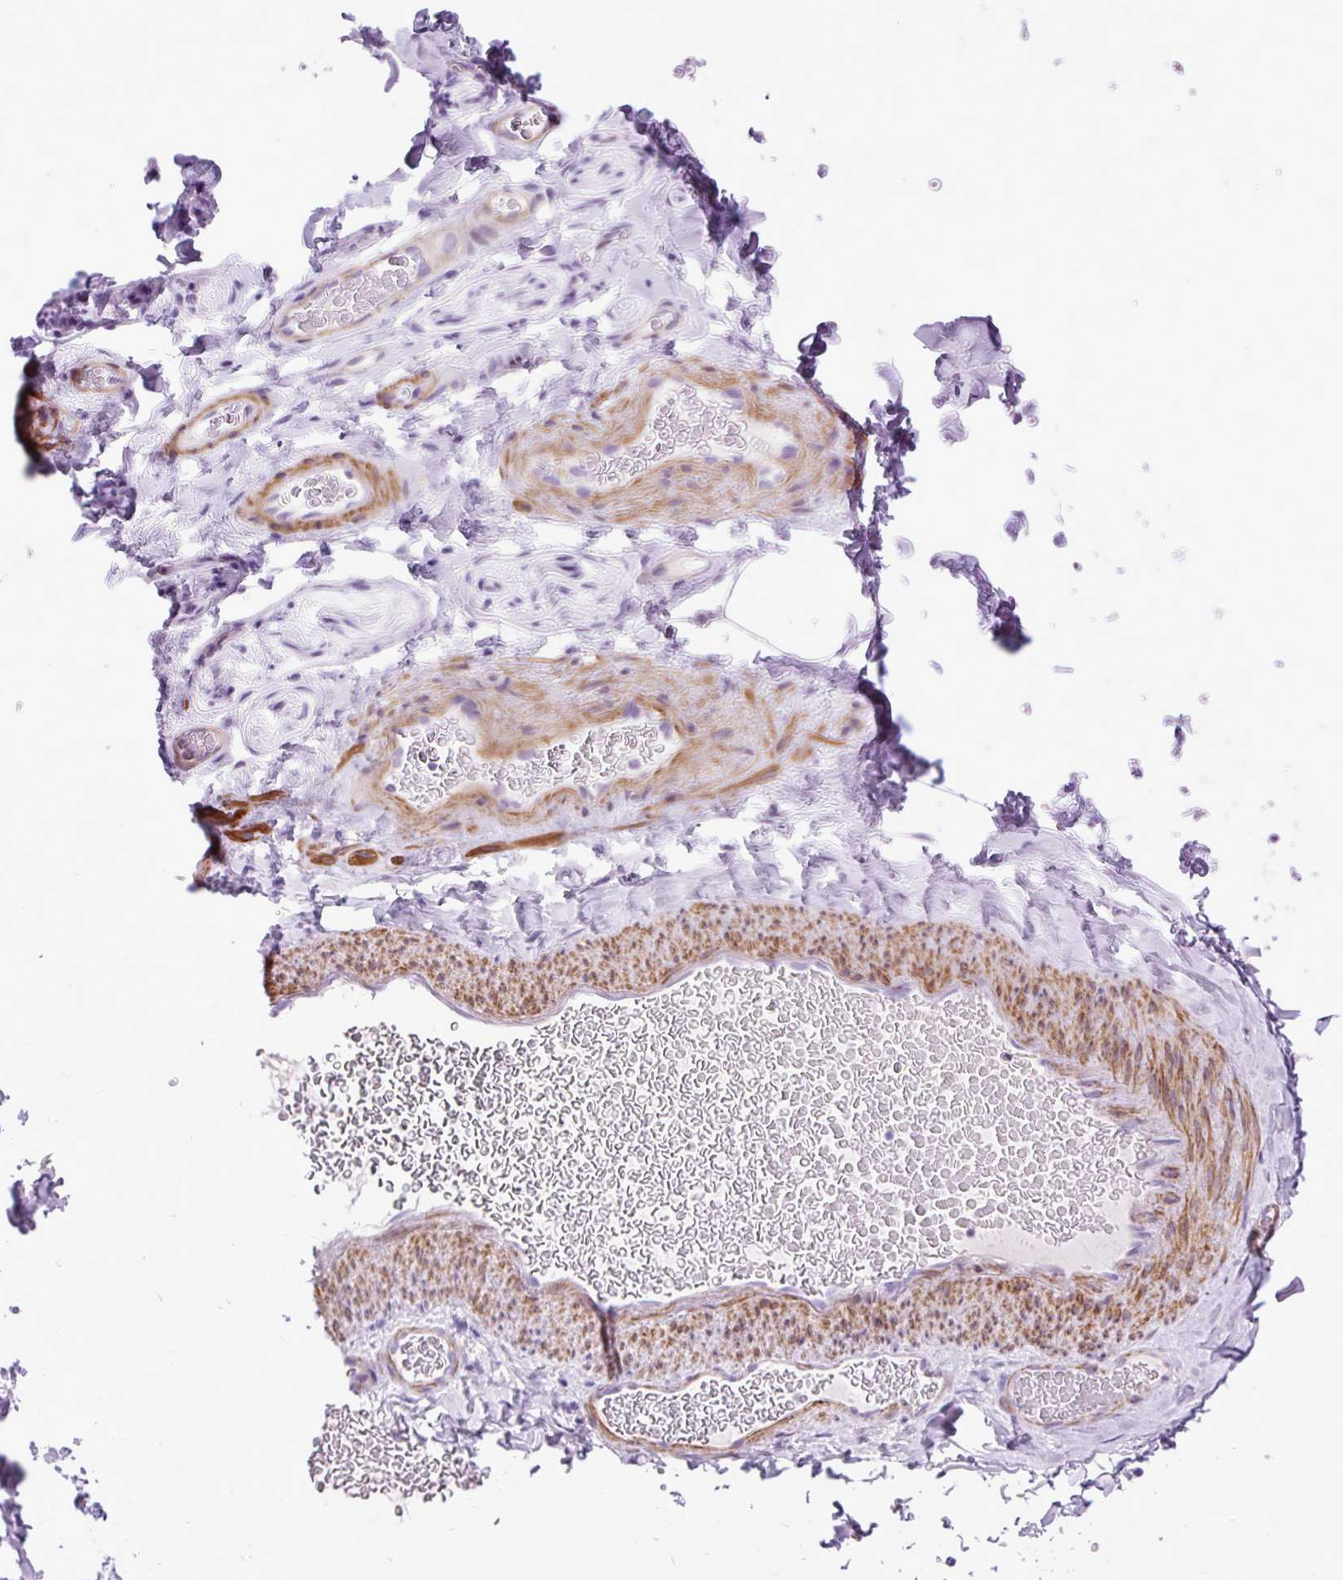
{"staining": {"intensity": "negative", "quantity": "none", "location": "none"}, "tissue": "adipose tissue", "cell_type": "Adipocytes", "image_type": "normal", "snomed": [{"axis": "morphology", "description": "Normal tissue, NOS"}, {"axis": "topography", "description": "Vascular tissue"}, {"axis": "topography", "description": "Peripheral nerve tissue"}], "caption": "This is a photomicrograph of IHC staining of unremarkable adipose tissue, which shows no staining in adipocytes. (DAB (3,3'-diaminobenzidine) immunohistochemistry (IHC) with hematoxylin counter stain).", "gene": "DPP6", "patient": {"sex": "male", "age": 41}}